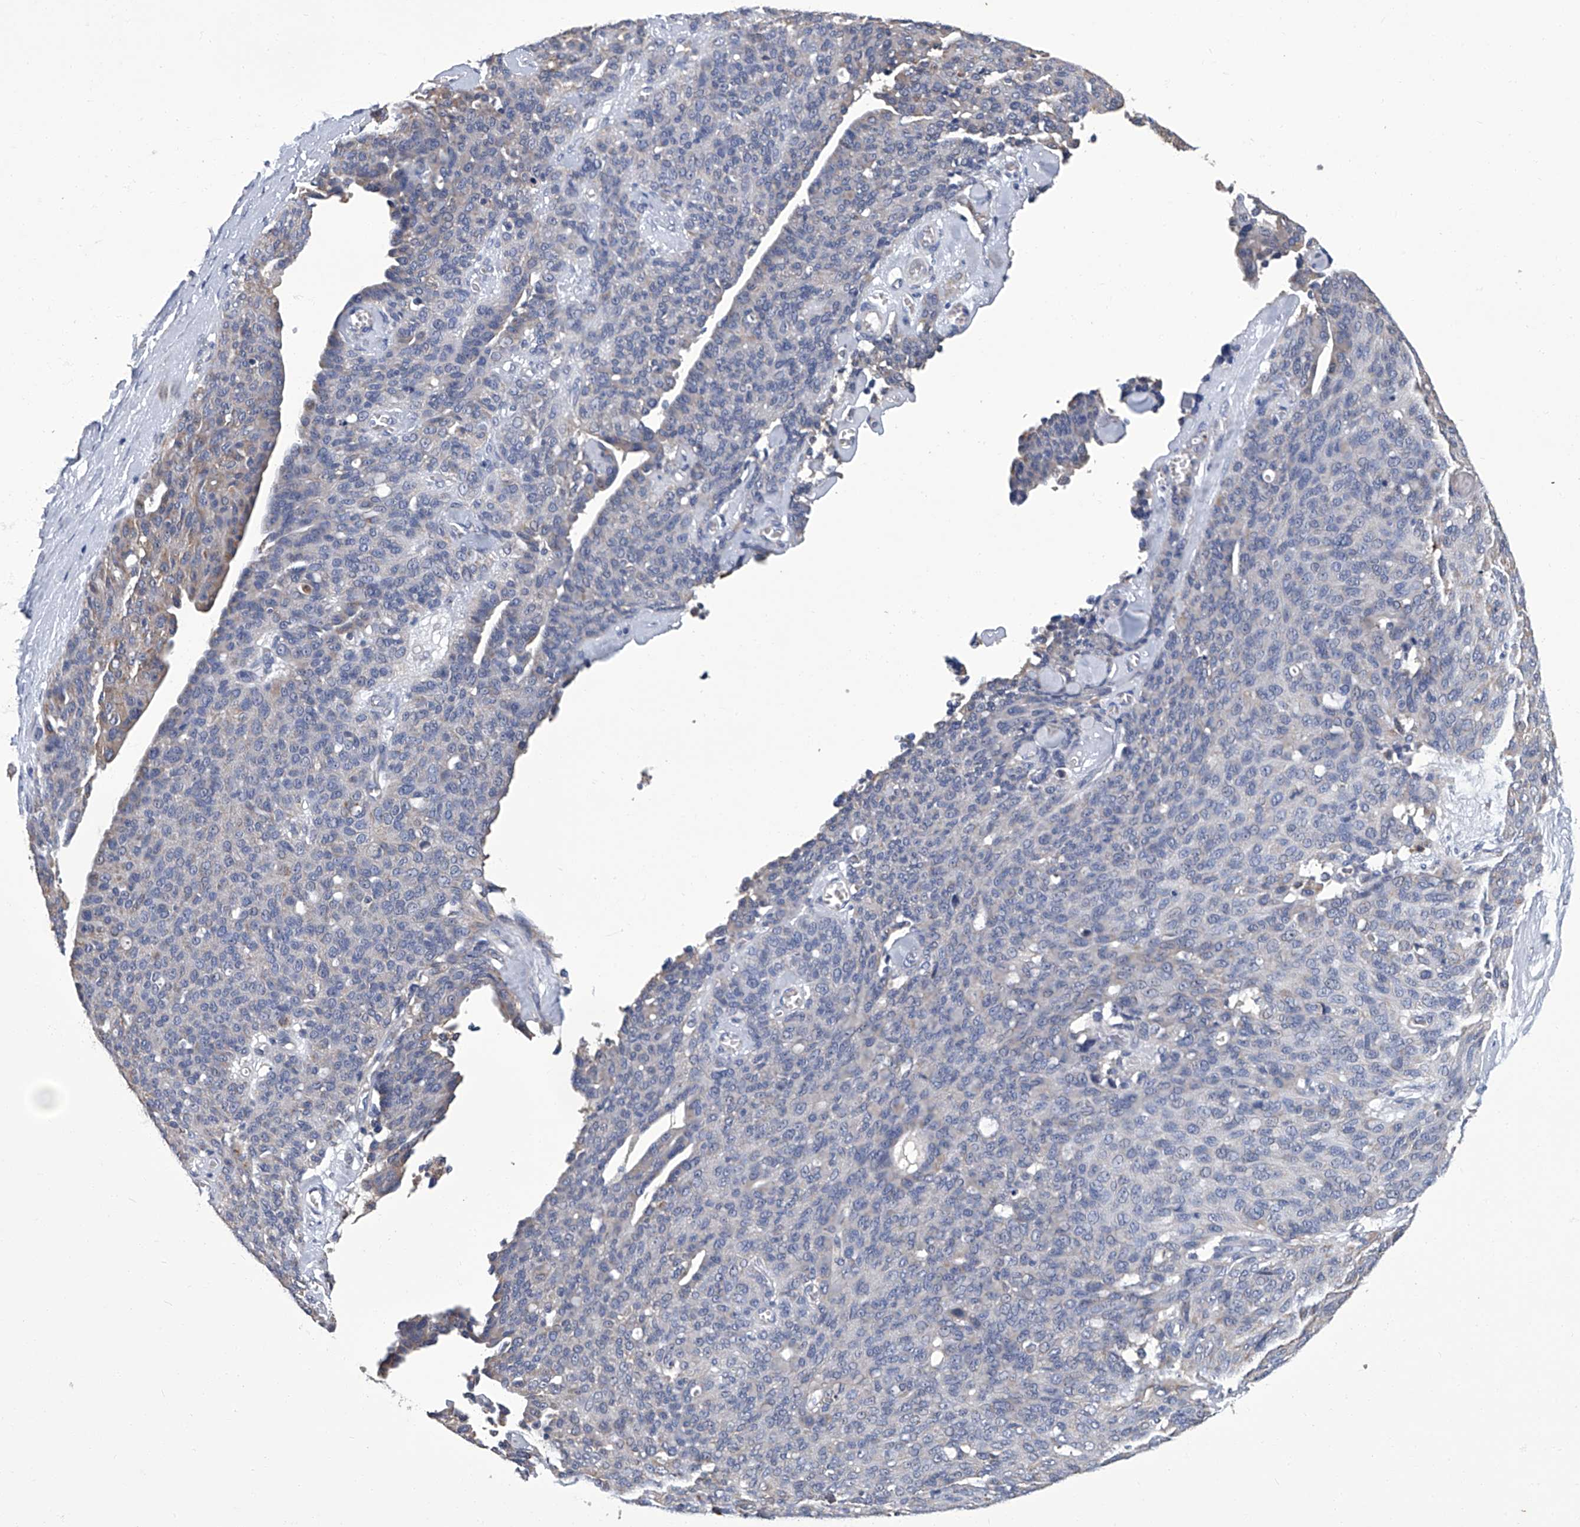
{"staining": {"intensity": "negative", "quantity": "none", "location": "none"}, "tissue": "ovarian cancer", "cell_type": "Tumor cells", "image_type": "cancer", "snomed": [{"axis": "morphology", "description": "Carcinoma, endometroid"}, {"axis": "topography", "description": "Ovary"}], "caption": "Tumor cells show no significant expression in ovarian endometroid carcinoma.", "gene": "OAT", "patient": {"sex": "female", "age": 60}}